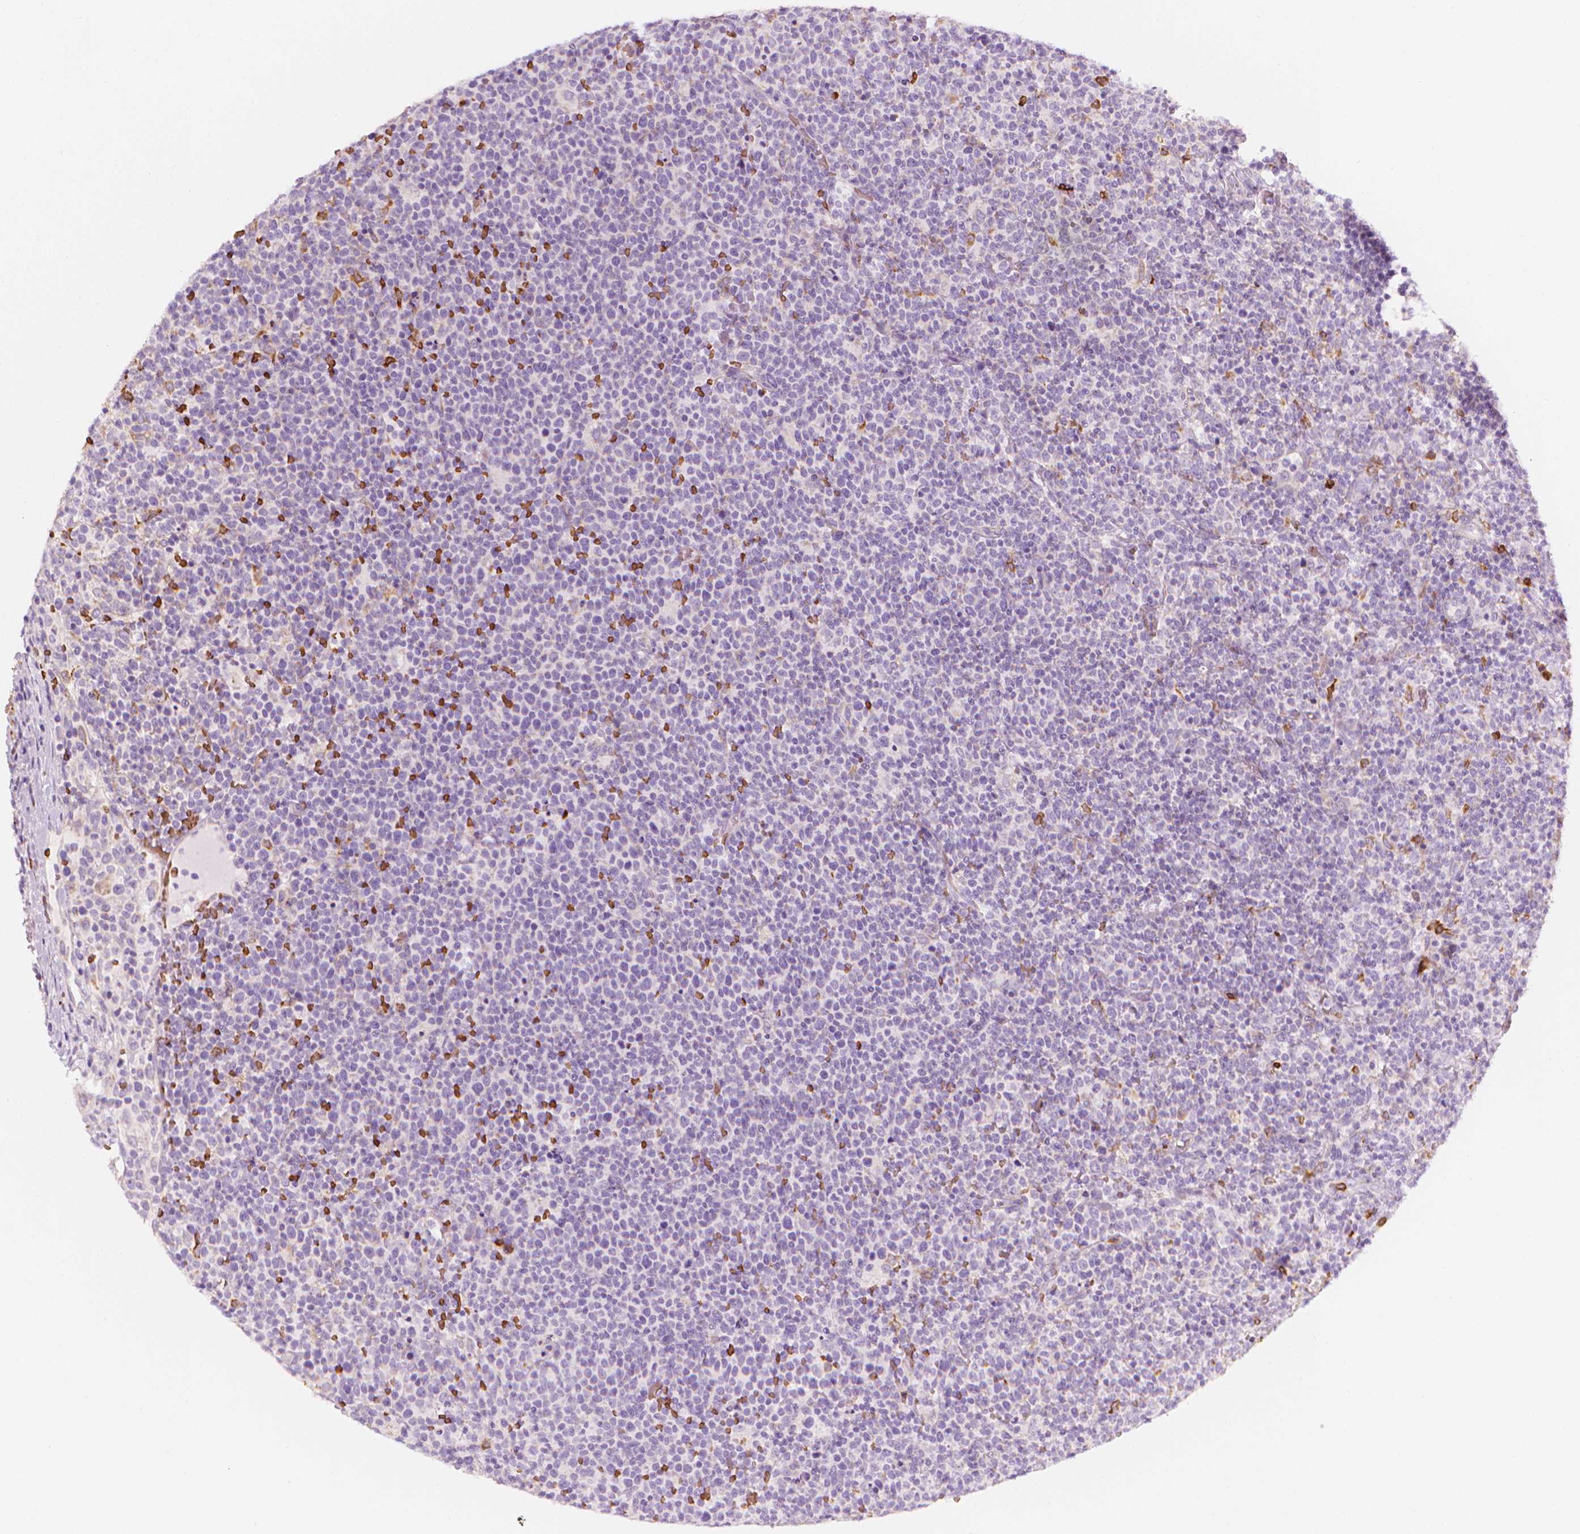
{"staining": {"intensity": "negative", "quantity": "none", "location": "none"}, "tissue": "lymphoma", "cell_type": "Tumor cells", "image_type": "cancer", "snomed": [{"axis": "morphology", "description": "Malignant lymphoma, non-Hodgkin's type, High grade"}, {"axis": "topography", "description": "Lymph node"}], "caption": "A high-resolution histopathology image shows immunohistochemistry (IHC) staining of high-grade malignant lymphoma, non-Hodgkin's type, which displays no significant positivity in tumor cells.", "gene": "CES1", "patient": {"sex": "male", "age": 61}}